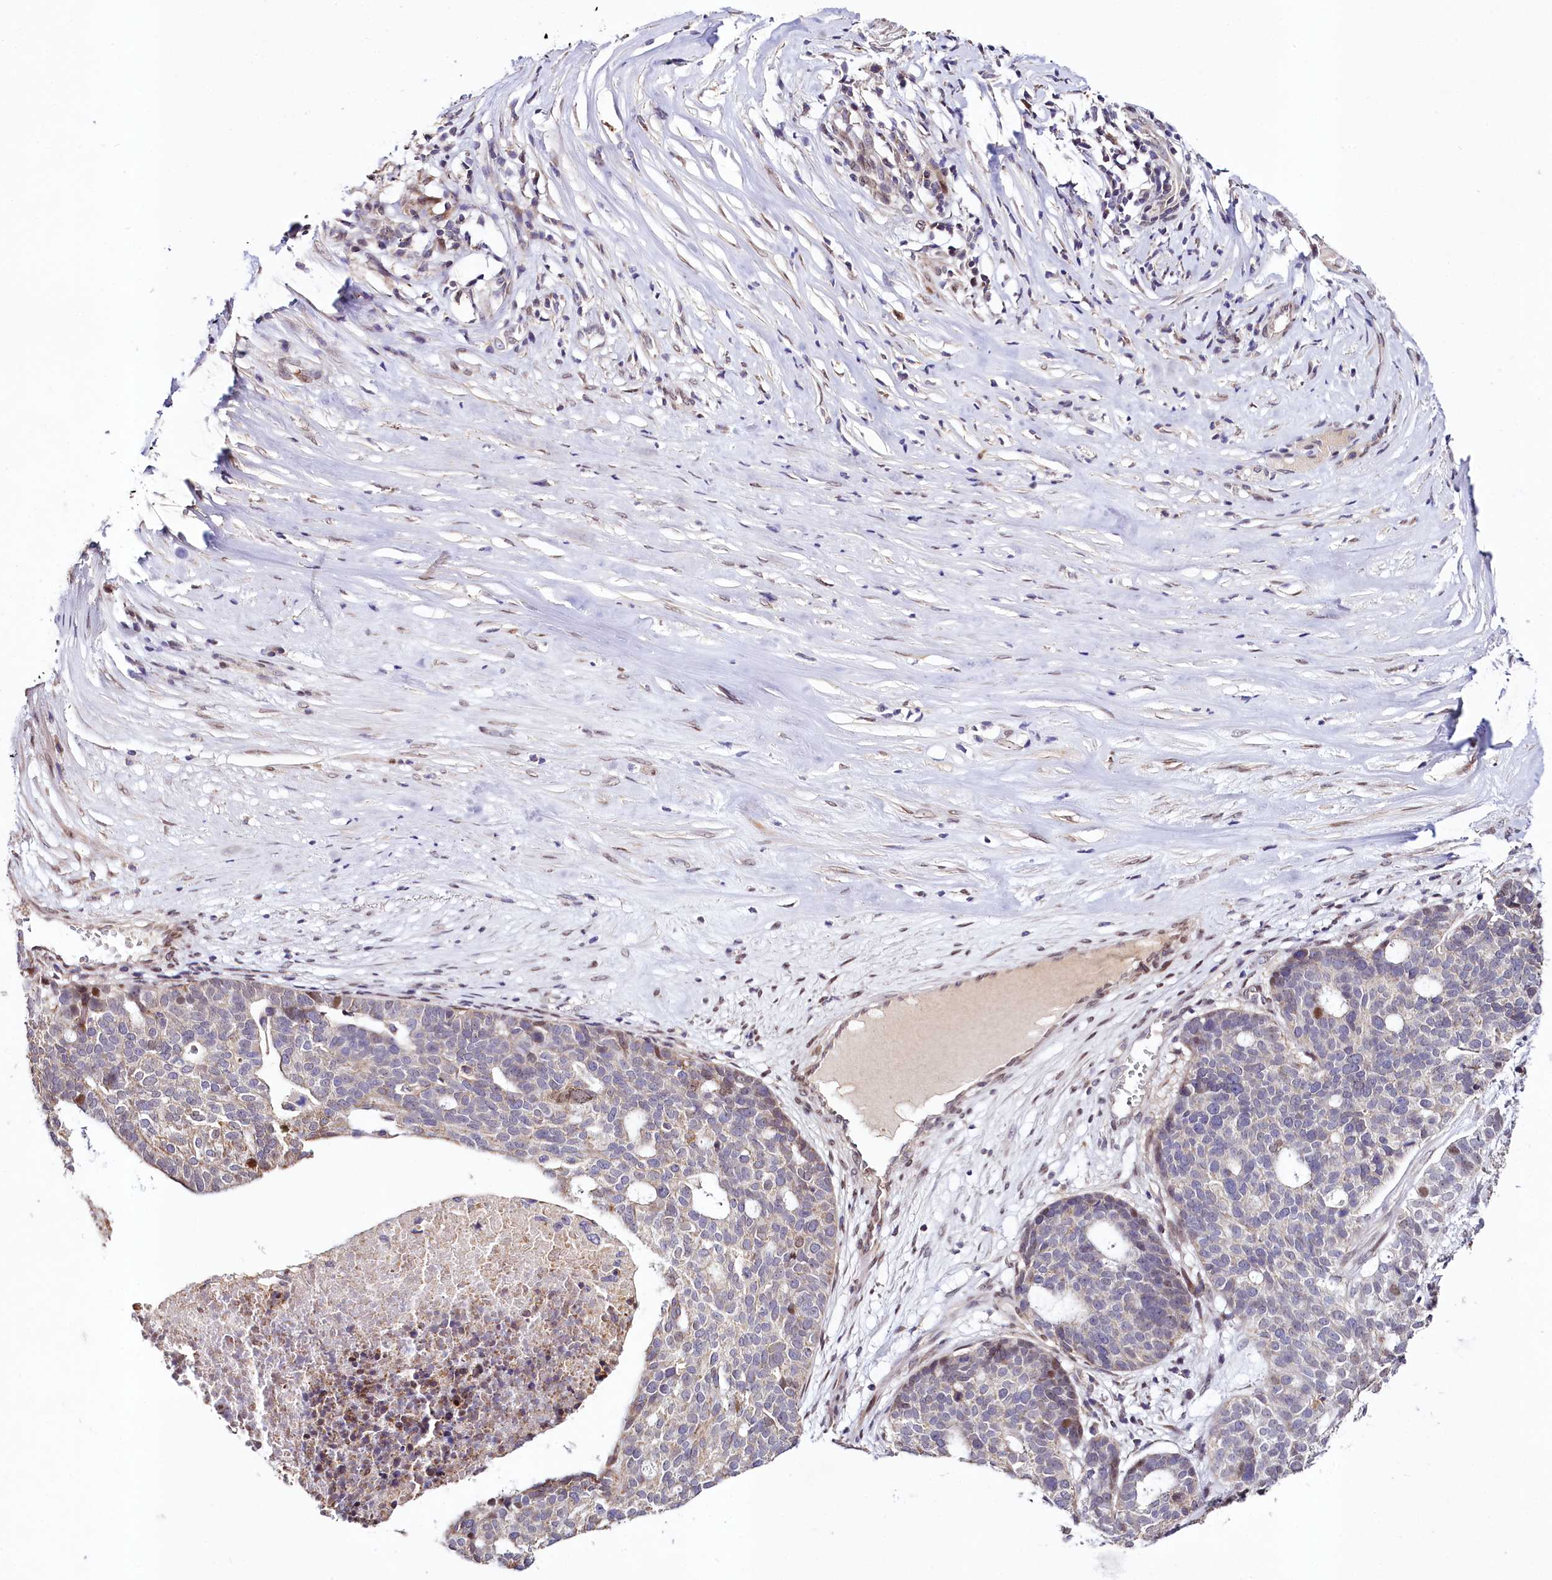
{"staining": {"intensity": "moderate", "quantity": "<25%", "location": "nuclear"}, "tissue": "ovarian cancer", "cell_type": "Tumor cells", "image_type": "cancer", "snomed": [{"axis": "morphology", "description": "Cystadenocarcinoma, serous, NOS"}, {"axis": "topography", "description": "Ovary"}], "caption": "A brown stain shows moderate nuclear expression of a protein in ovarian serous cystadenocarcinoma tumor cells.", "gene": "ZNF226", "patient": {"sex": "female", "age": 59}}